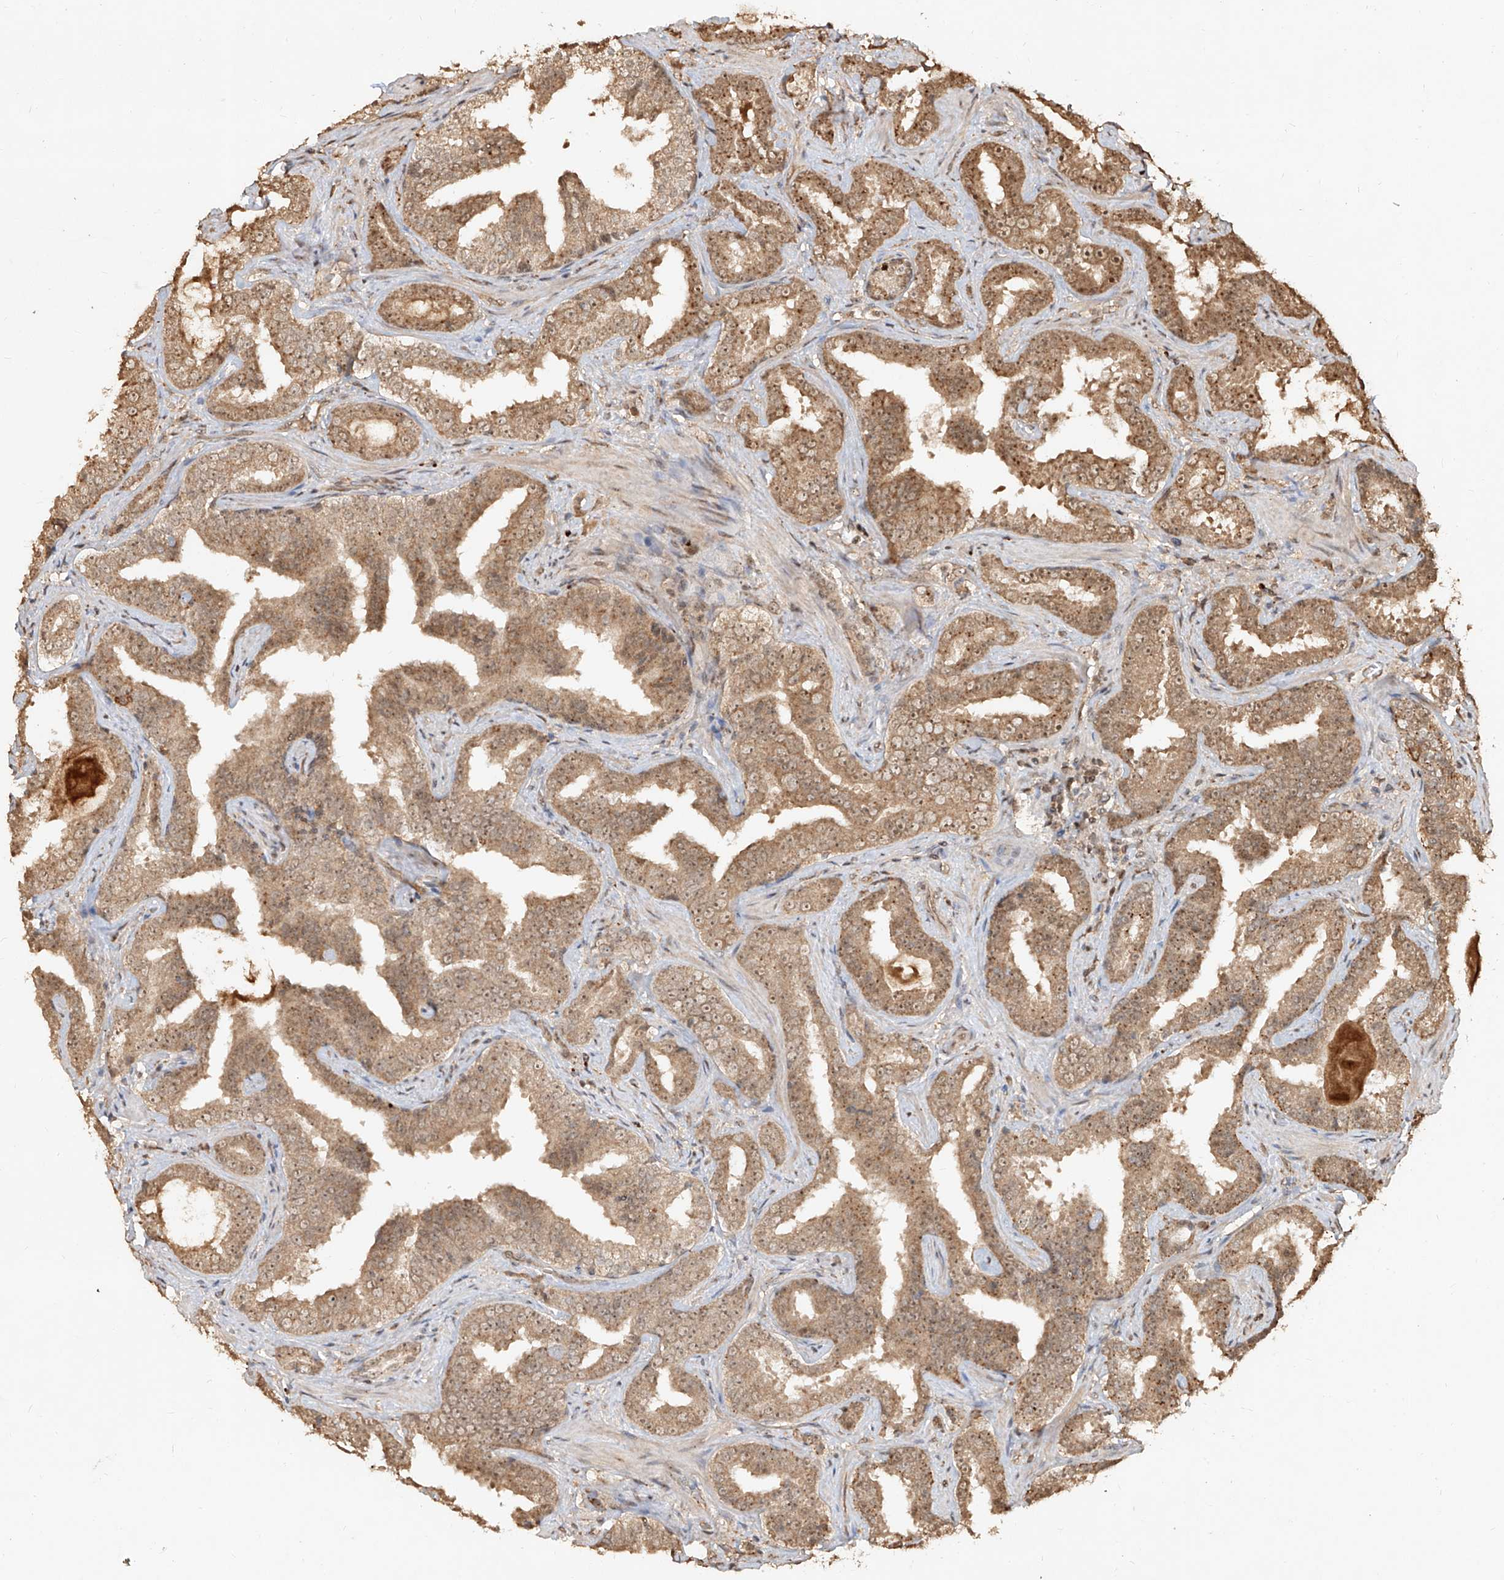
{"staining": {"intensity": "moderate", "quantity": ">75%", "location": "cytoplasmic/membranous,nuclear"}, "tissue": "prostate cancer", "cell_type": "Tumor cells", "image_type": "cancer", "snomed": [{"axis": "morphology", "description": "Adenocarcinoma, Low grade"}, {"axis": "topography", "description": "Prostate"}], "caption": "Prostate low-grade adenocarcinoma stained for a protein reveals moderate cytoplasmic/membranous and nuclear positivity in tumor cells.", "gene": "UBE2K", "patient": {"sex": "male", "age": 60}}